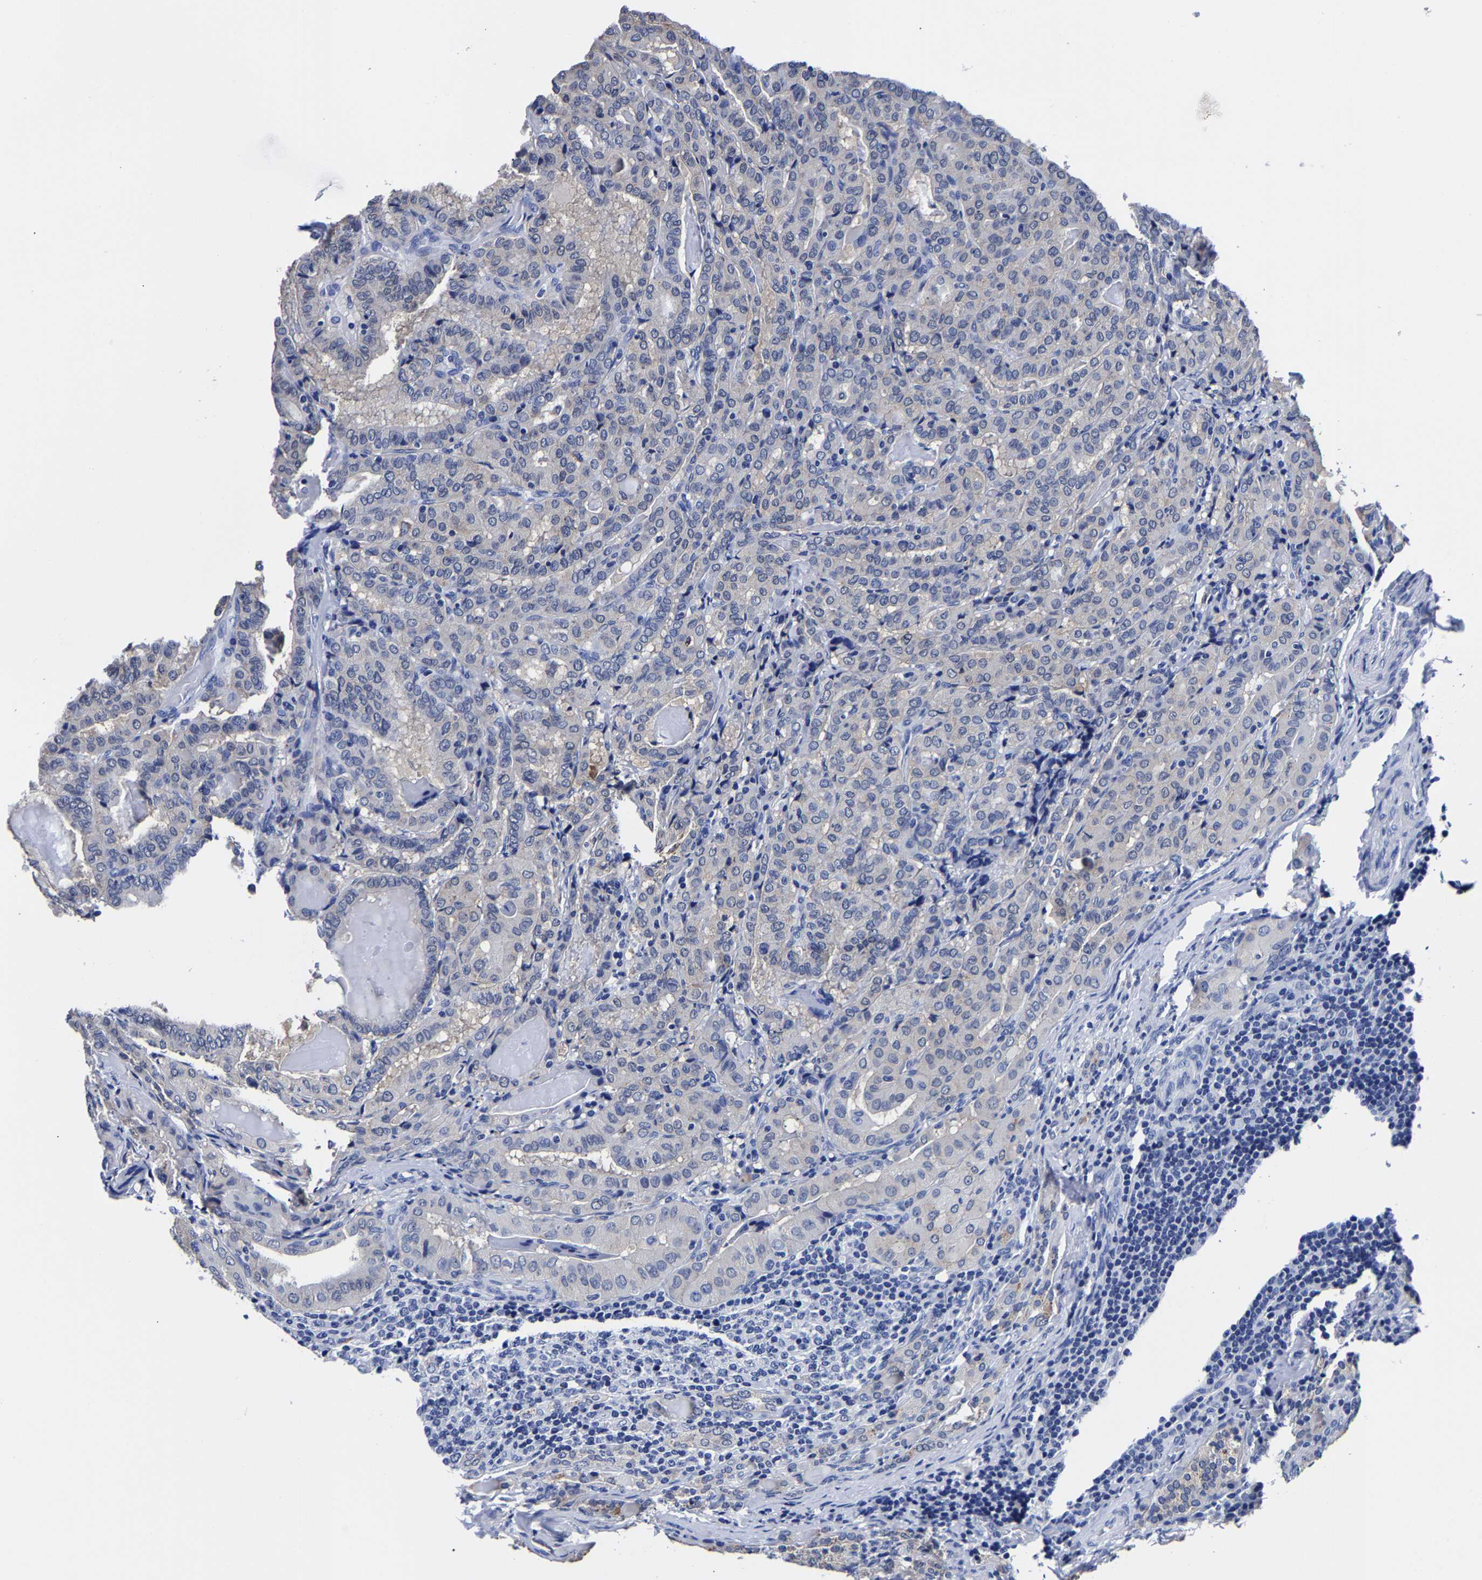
{"staining": {"intensity": "negative", "quantity": "none", "location": "none"}, "tissue": "thyroid cancer", "cell_type": "Tumor cells", "image_type": "cancer", "snomed": [{"axis": "morphology", "description": "Papillary adenocarcinoma, NOS"}, {"axis": "topography", "description": "Thyroid gland"}], "caption": "Human thyroid cancer stained for a protein using immunohistochemistry displays no expression in tumor cells.", "gene": "CPA2", "patient": {"sex": "female", "age": 42}}